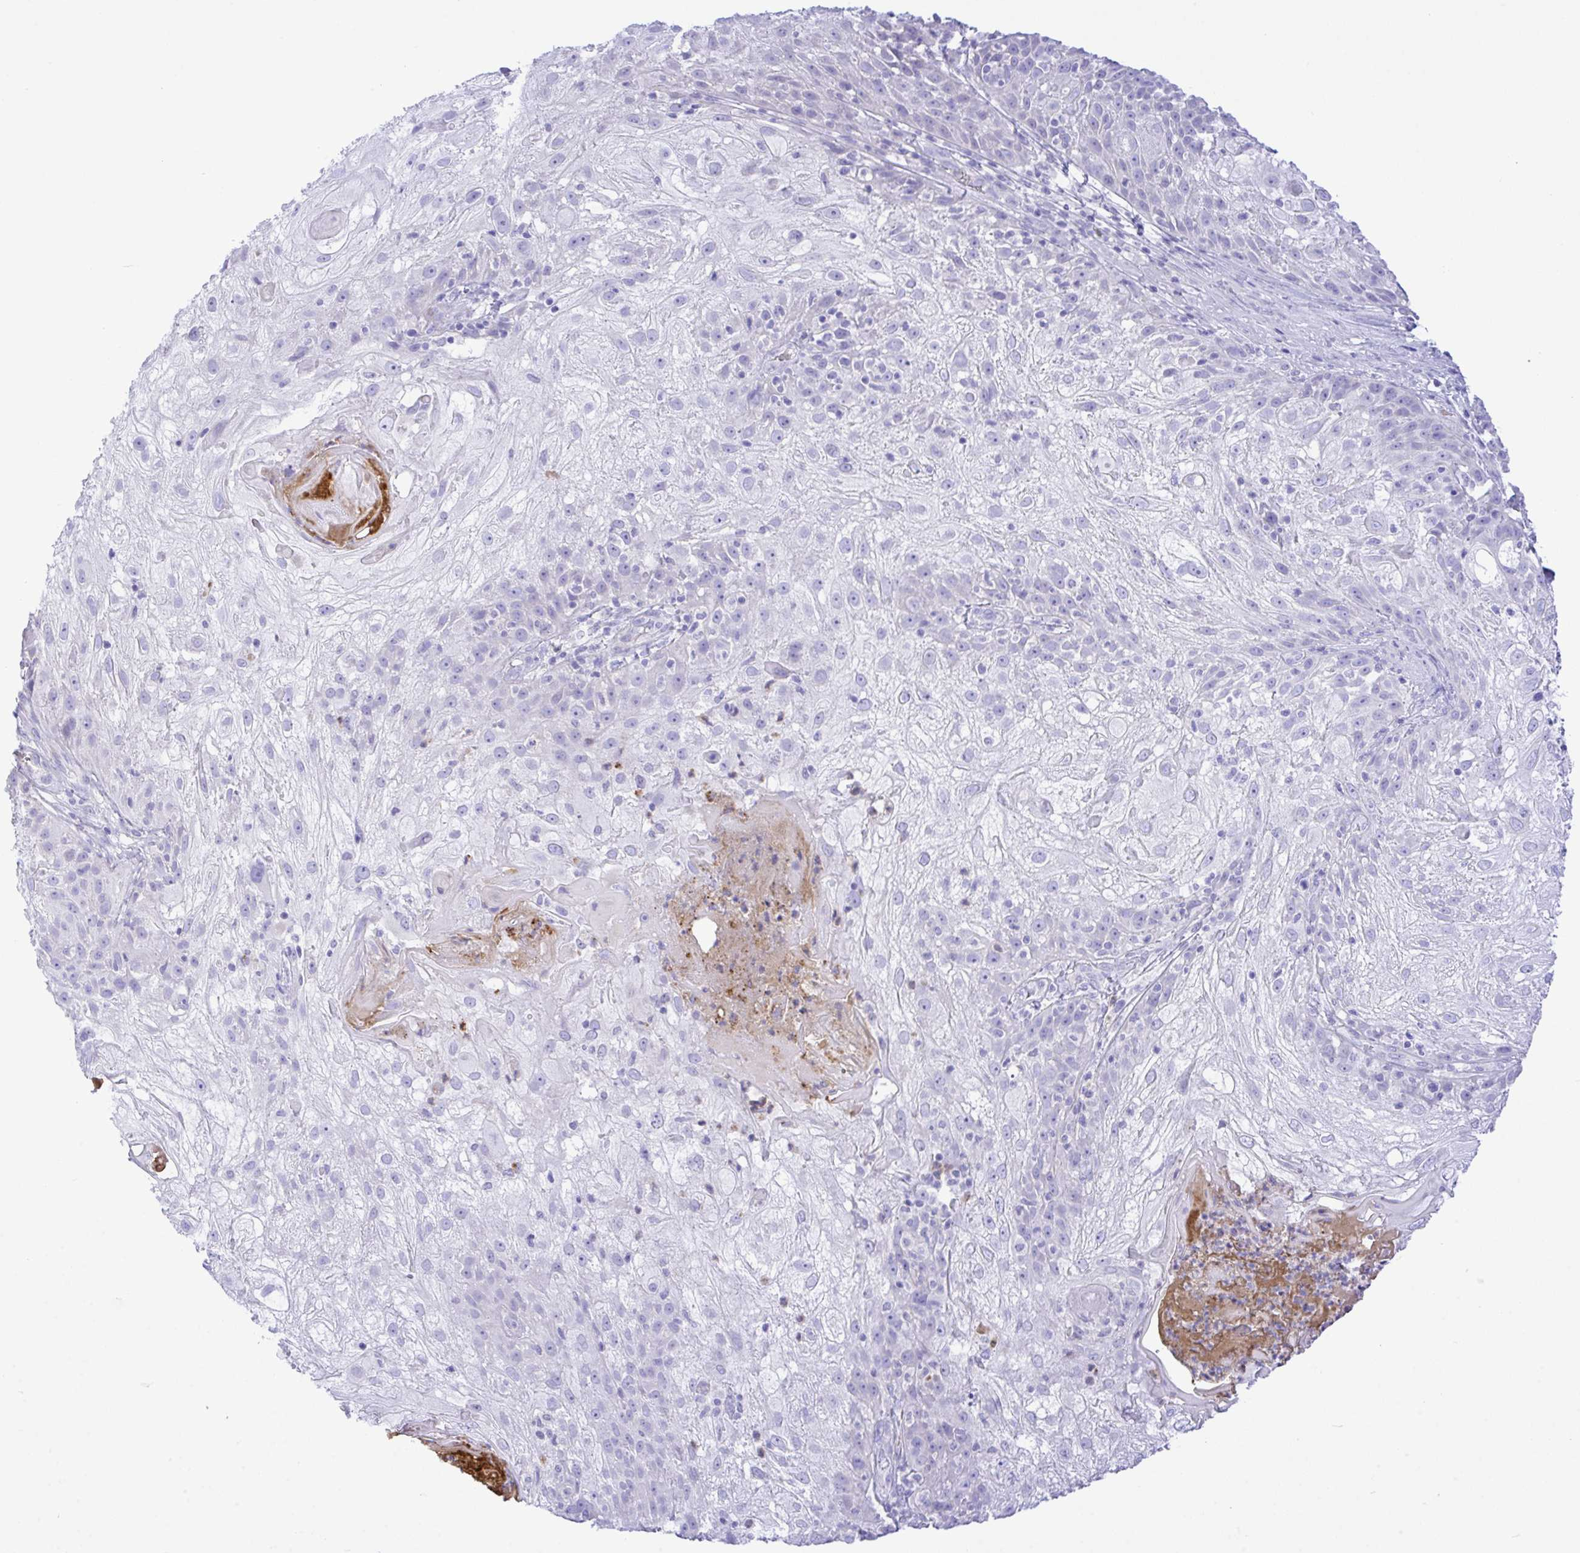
{"staining": {"intensity": "negative", "quantity": "none", "location": "none"}, "tissue": "skin cancer", "cell_type": "Tumor cells", "image_type": "cancer", "snomed": [{"axis": "morphology", "description": "Normal tissue, NOS"}, {"axis": "morphology", "description": "Squamous cell carcinoma, NOS"}, {"axis": "topography", "description": "Skin"}], "caption": "Tumor cells are negative for brown protein staining in skin cancer (squamous cell carcinoma).", "gene": "ZNF221", "patient": {"sex": "female", "age": 83}}